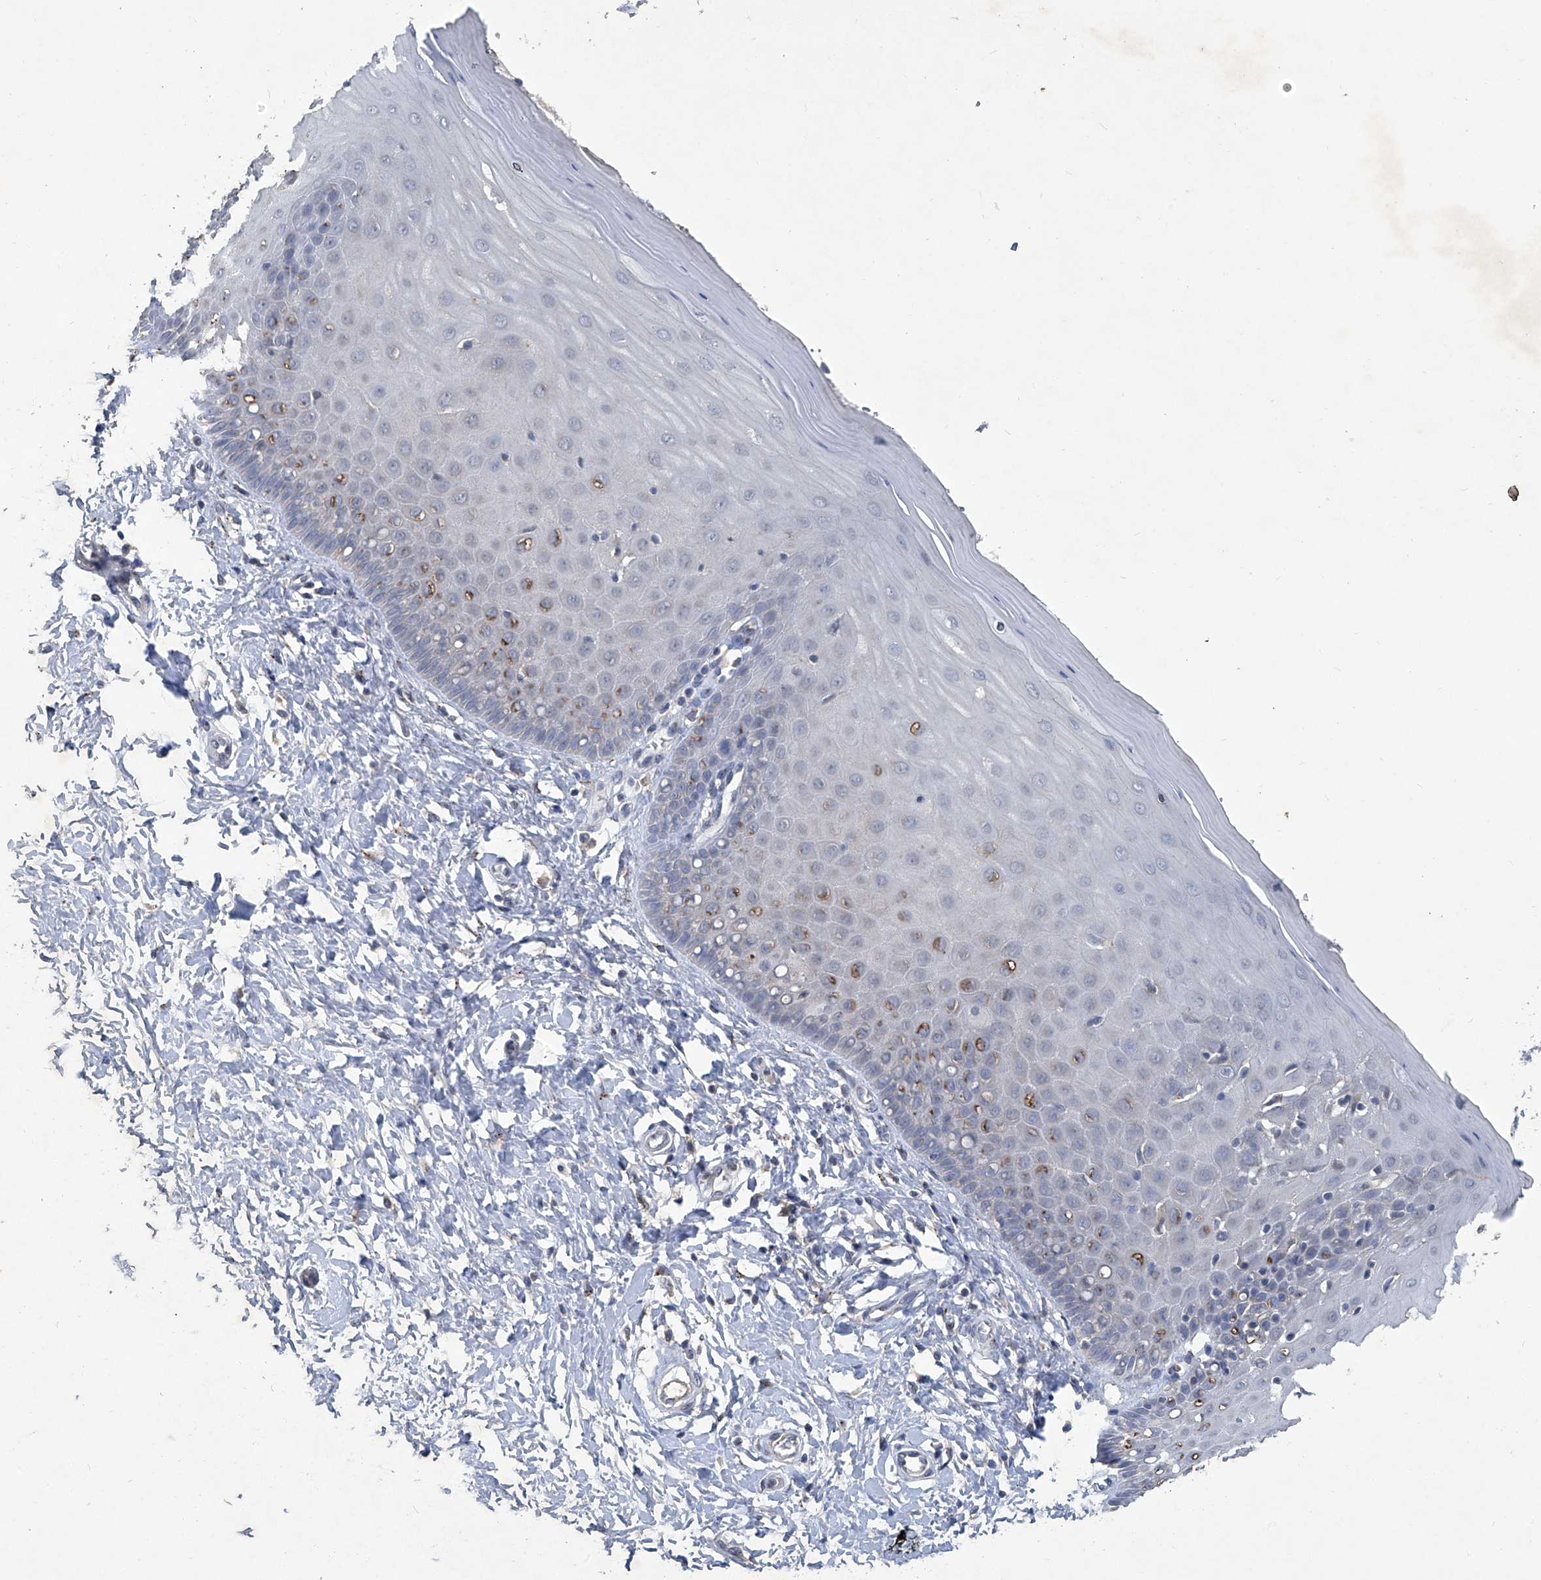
{"staining": {"intensity": "negative", "quantity": "none", "location": "none"}, "tissue": "cervix", "cell_type": "Glandular cells", "image_type": "normal", "snomed": [{"axis": "morphology", "description": "Normal tissue, NOS"}, {"axis": "topography", "description": "Cervix"}], "caption": "Human cervix stained for a protein using immunohistochemistry demonstrates no staining in glandular cells.", "gene": "PCSK5", "patient": {"sex": "female", "age": 55}}